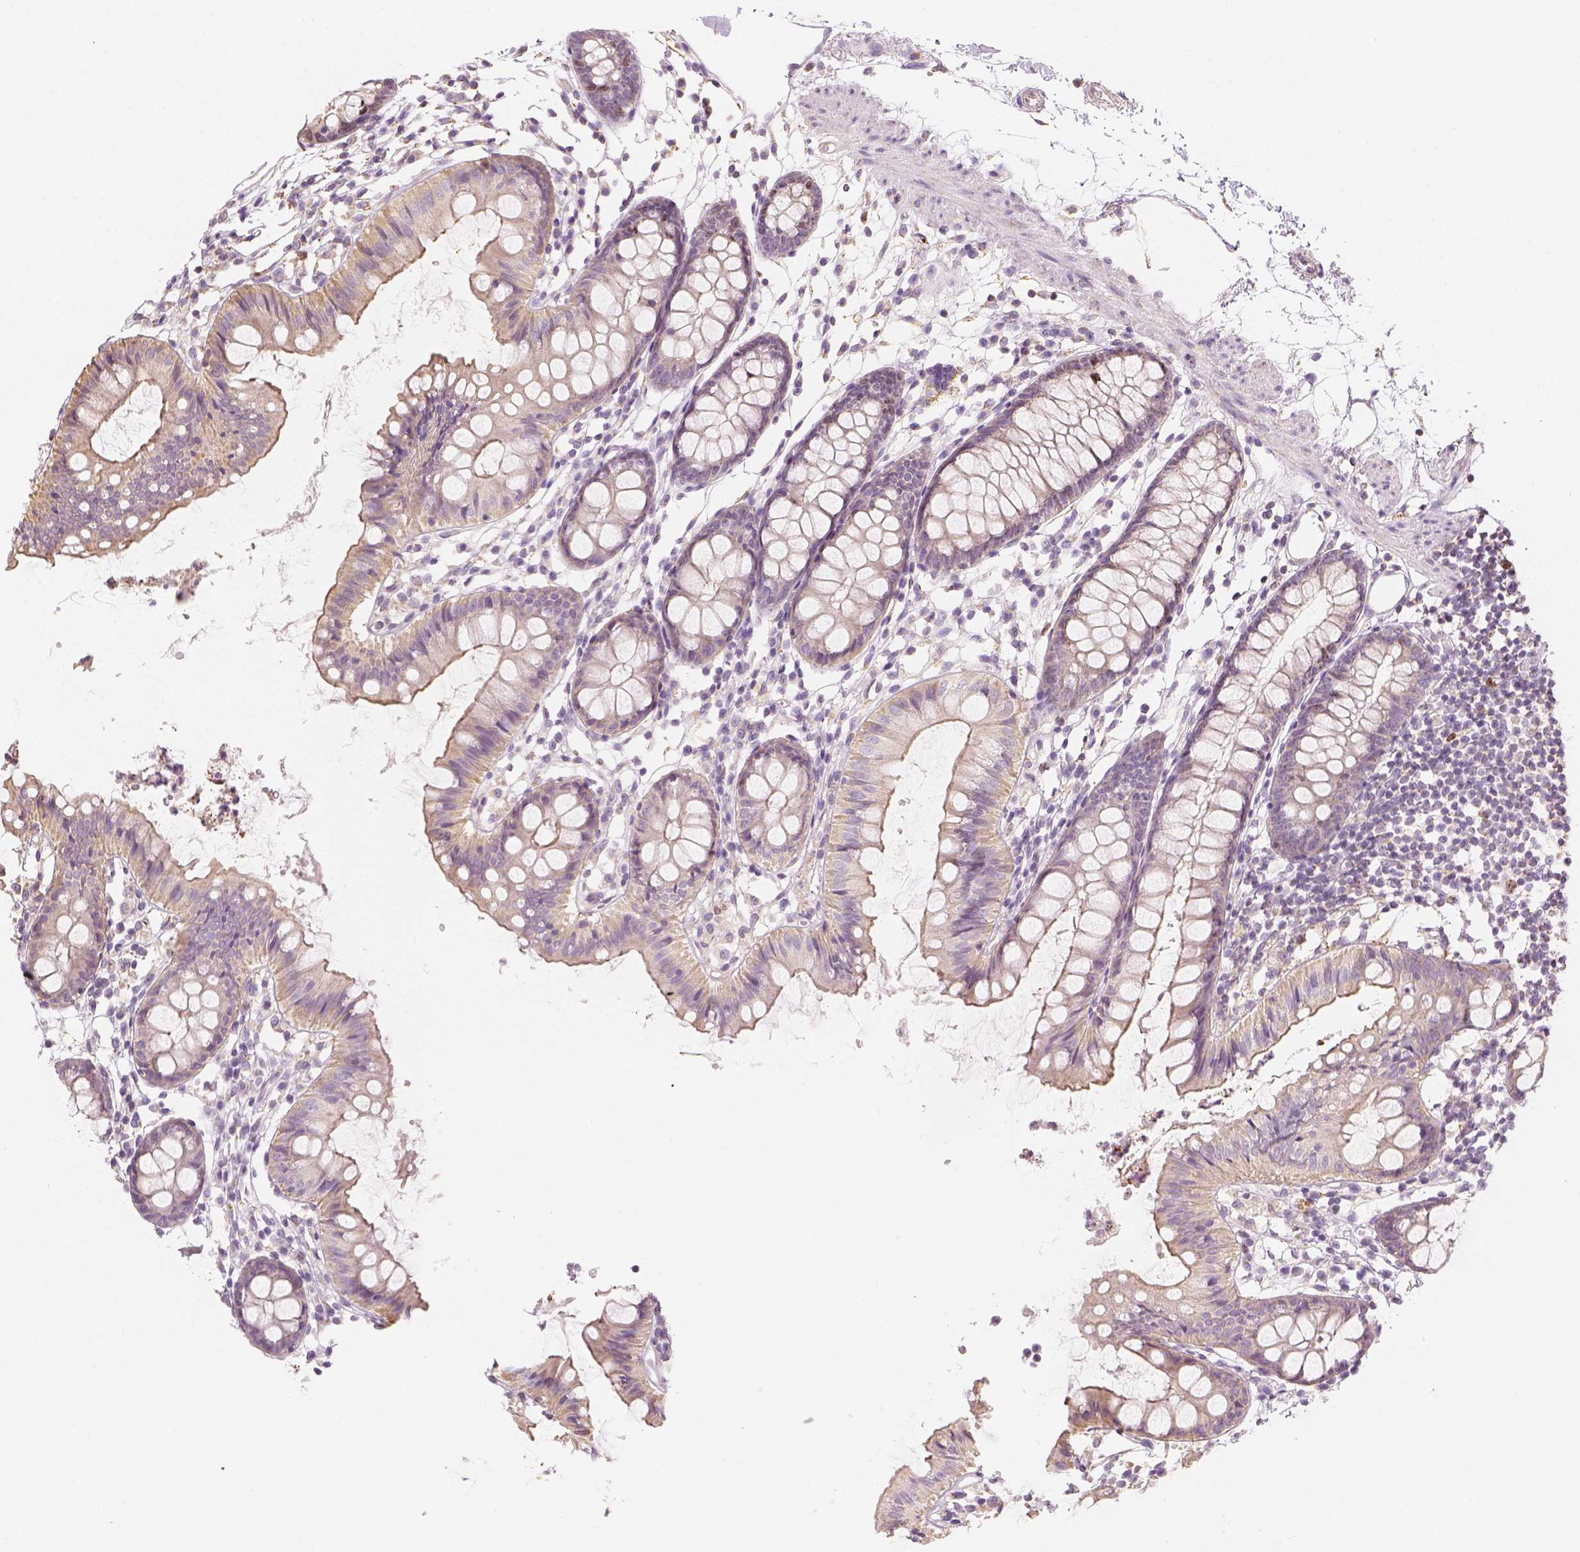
{"staining": {"intensity": "negative", "quantity": "none", "location": "none"}, "tissue": "colon", "cell_type": "Endothelial cells", "image_type": "normal", "snomed": [{"axis": "morphology", "description": "Normal tissue, NOS"}, {"axis": "topography", "description": "Colon"}], "caption": "This micrograph is of benign colon stained with immunohistochemistry to label a protein in brown with the nuclei are counter-stained blue. There is no expression in endothelial cells.", "gene": "LCA5", "patient": {"sex": "female", "age": 84}}